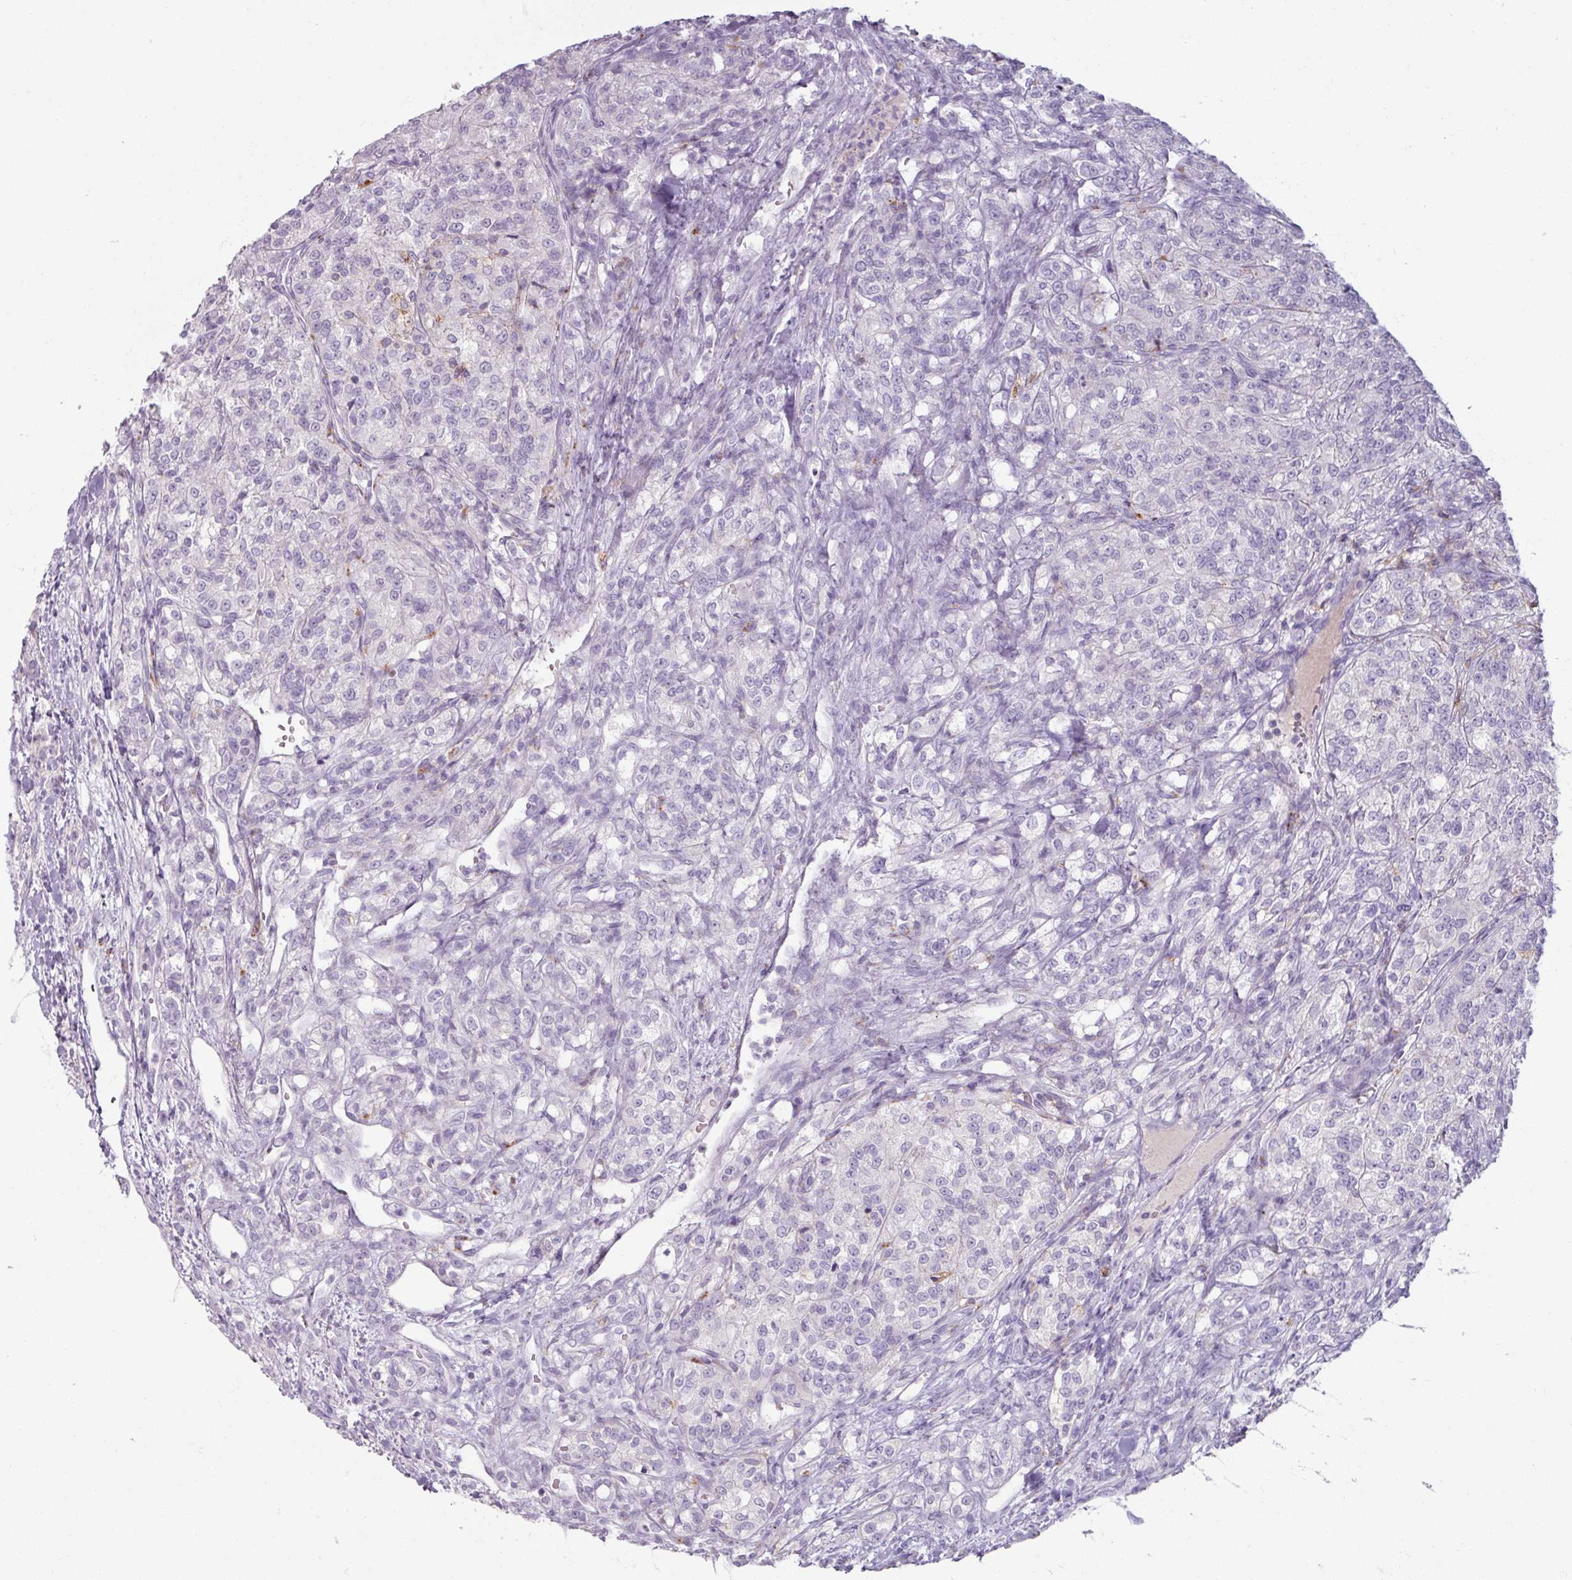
{"staining": {"intensity": "negative", "quantity": "none", "location": "none"}, "tissue": "renal cancer", "cell_type": "Tumor cells", "image_type": "cancer", "snomed": [{"axis": "morphology", "description": "Adenocarcinoma, NOS"}, {"axis": "topography", "description": "Kidney"}], "caption": "Tumor cells are negative for protein expression in human adenocarcinoma (renal).", "gene": "SLC27A5", "patient": {"sex": "female", "age": 63}}